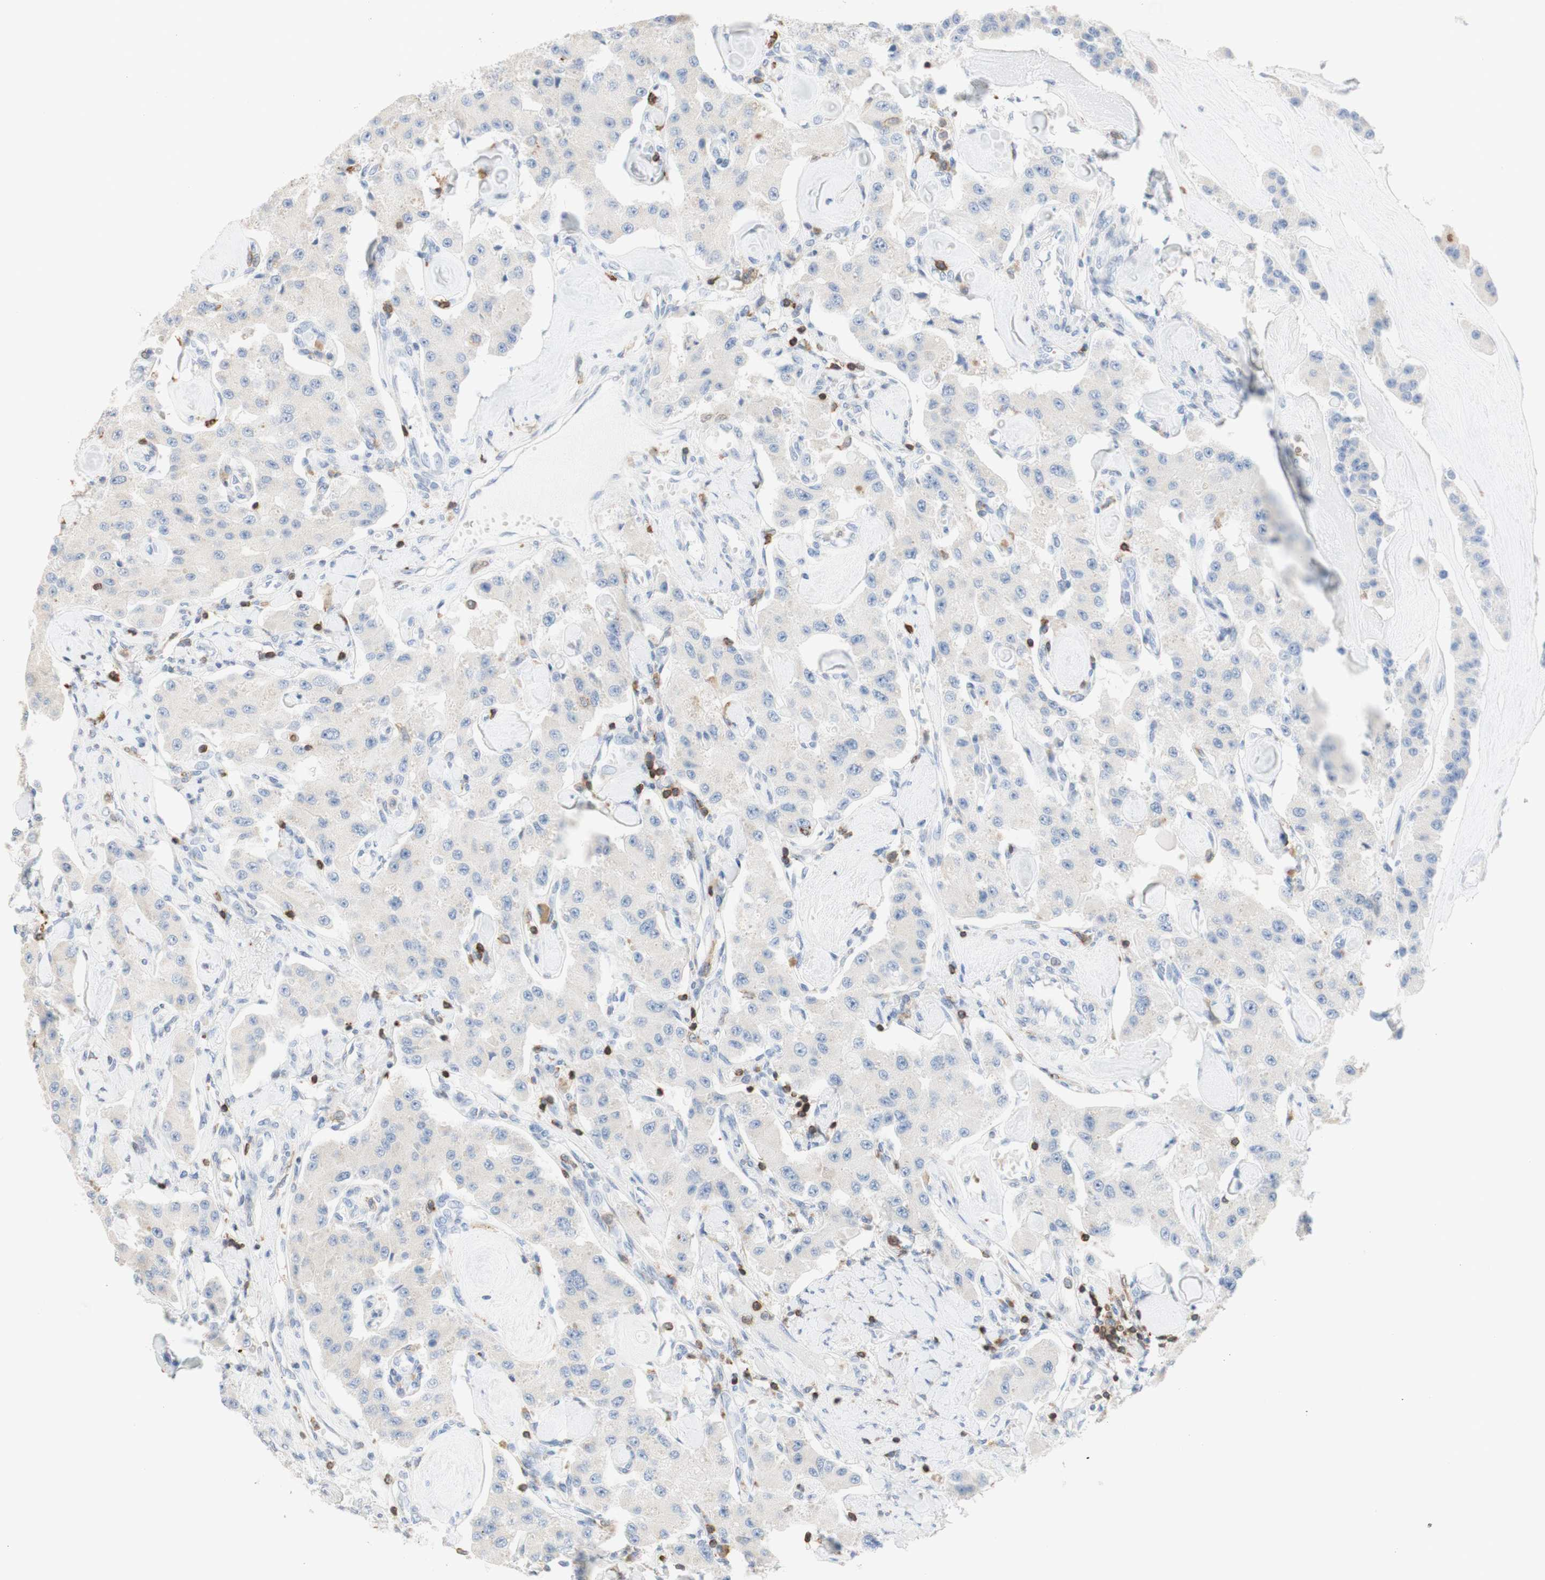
{"staining": {"intensity": "negative", "quantity": "none", "location": "none"}, "tissue": "carcinoid", "cell_type": "Tumor cells", "image_type": "cancer", "snomed": [{"axis": "morphology", "description": "Carcinoid, malignant, NOS"}, {"axis": "topography", "description": "Pancreas"}], "caption": "Photomicrograph shows no protein staining in tumor cells of carcinoid tissue. The staining is performed using DAB (3,3'-diaminobenzidine) brown chromogen with nuclei counter-stained in using hematoxylin.", "gene": "SPINK6", "patient": {"sex": "male", "age": 41}}